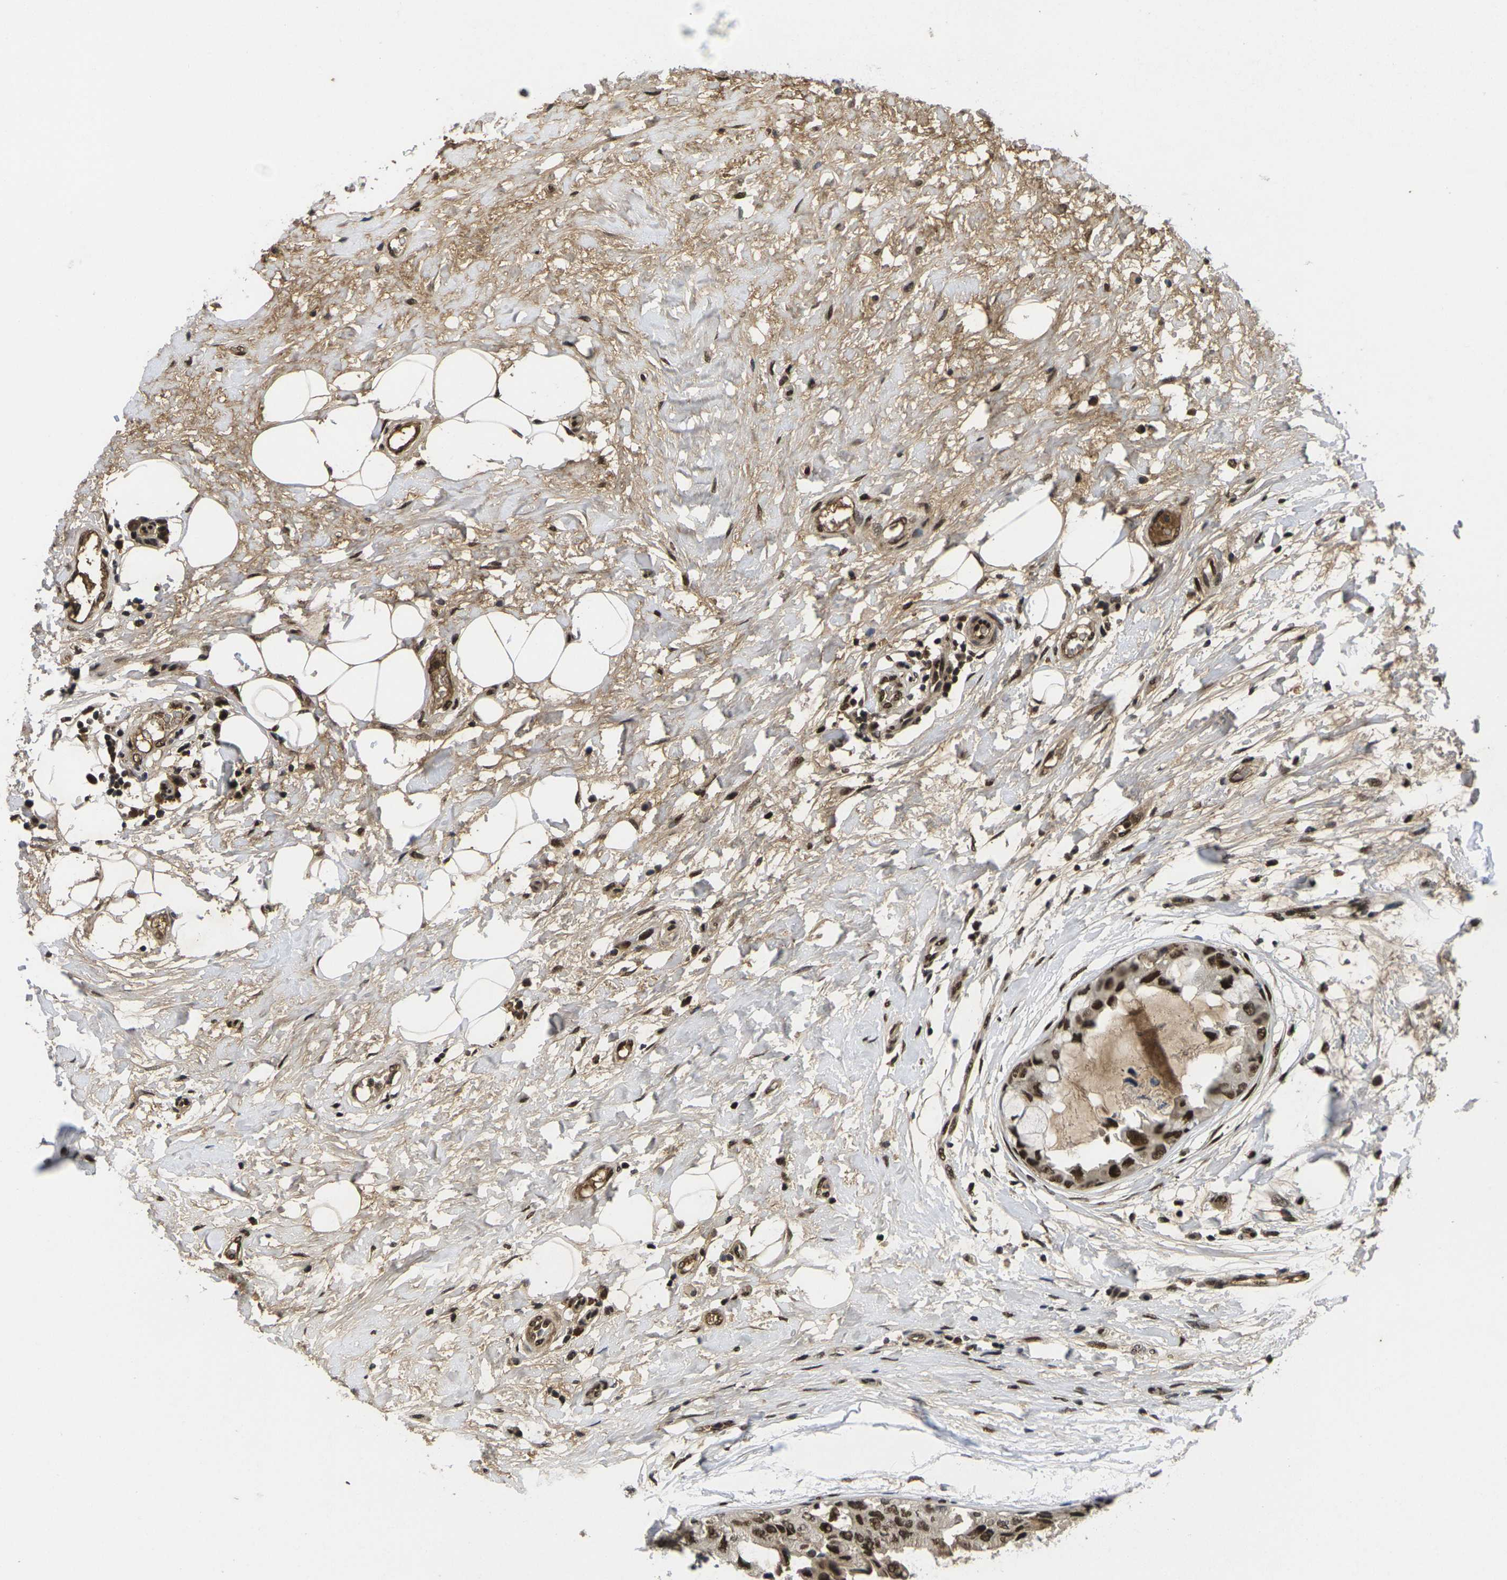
{"staining": {"intensity": "strong", "quantity": ">75%", "location": "nuclear"}, "tissue": "breast cancer", "cell_type": "Tumor cells", "image_type": "cancer", "snomed": [{"axis": "morphology", "description": "Duct carcinoma"}, {"axis": "topography", "description": "Breast"}], "caption": "A brown stain labels strong nuclear expression of a protein in breast cancer tumor cells.", "gene": "GTF2E1", "patient": {"sex": "female", "age": 40}}